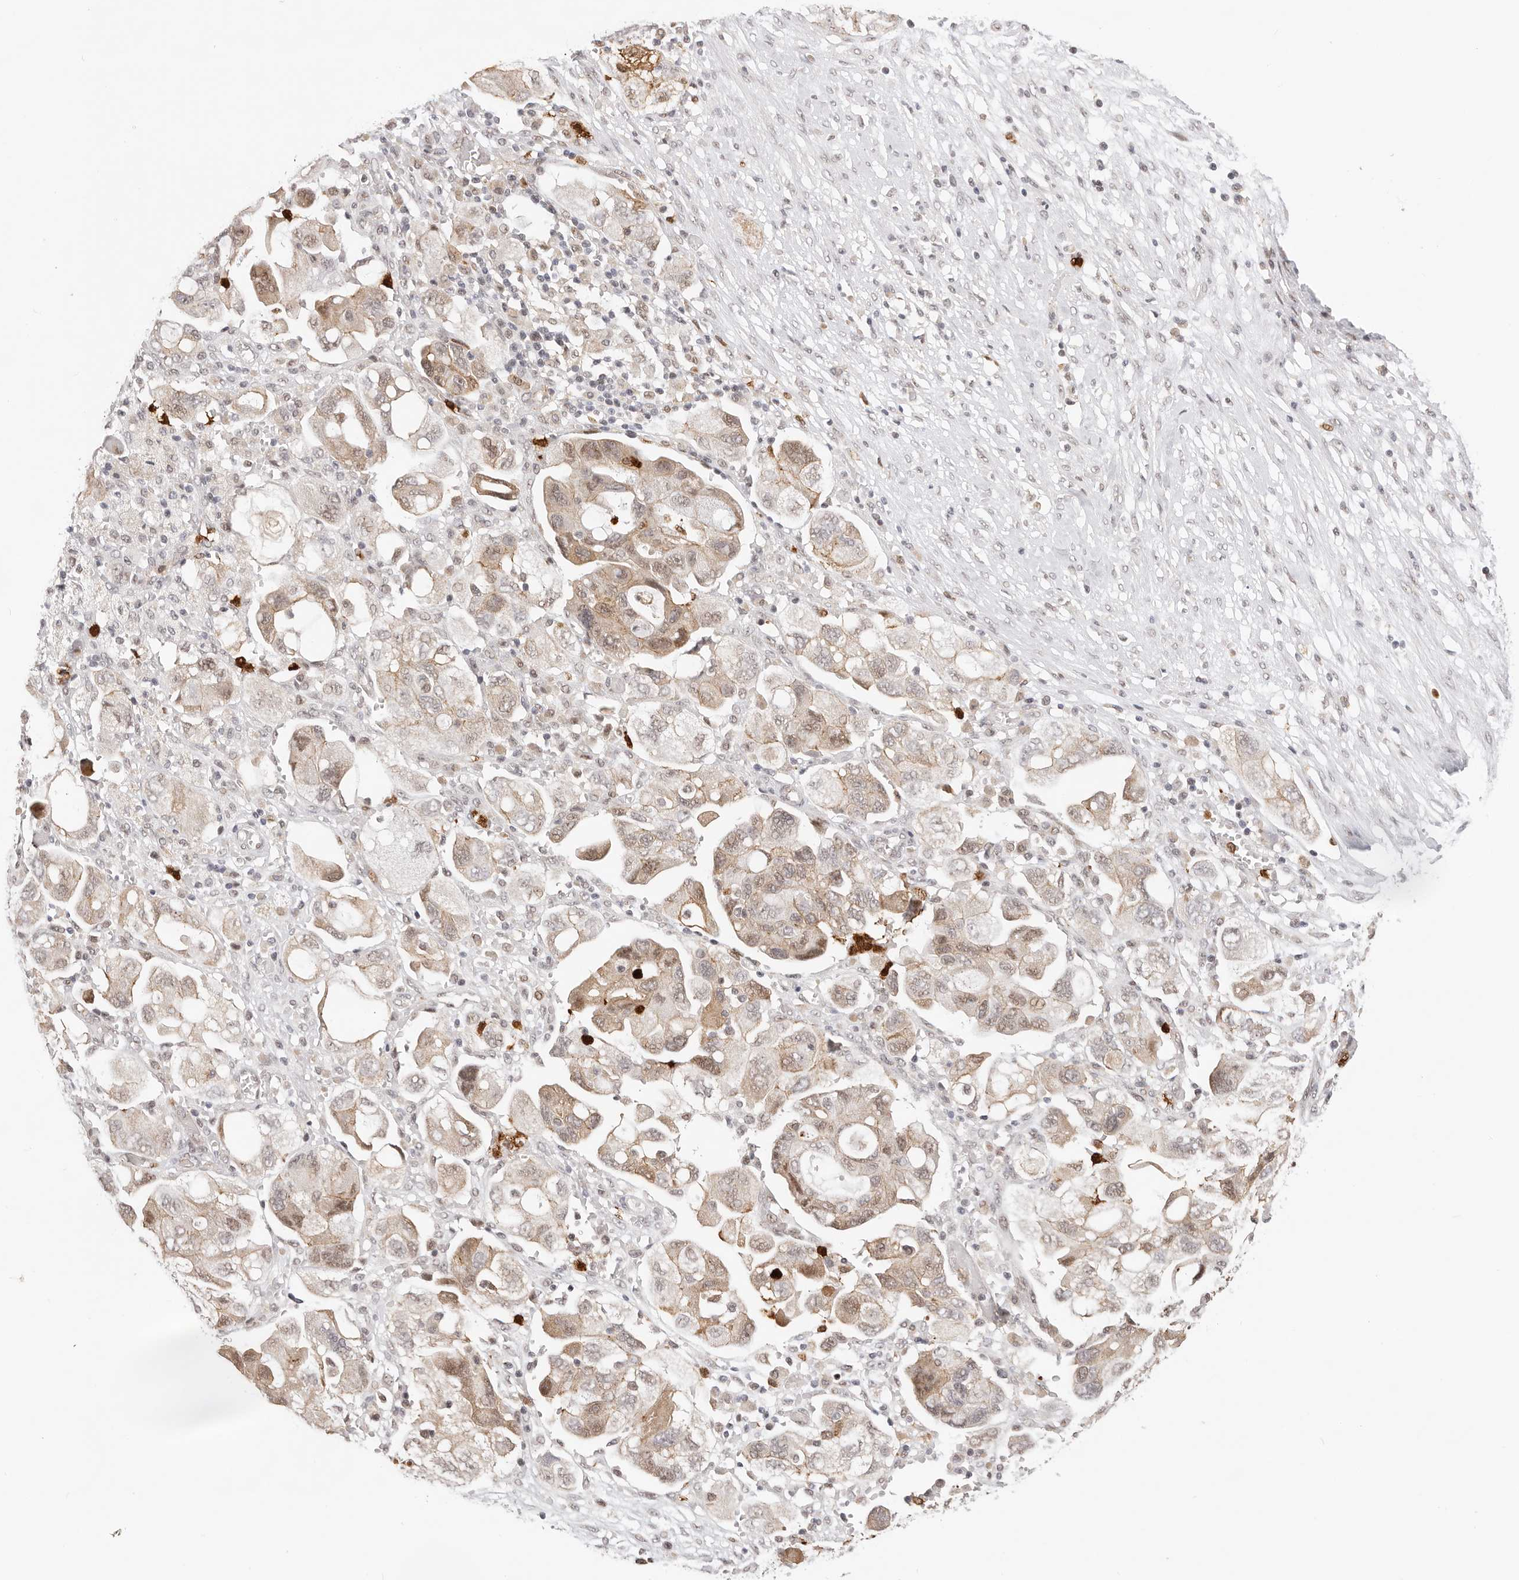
{"staining": {"intensity": "weak", "quantity": ">75%", "location": "cytoplasmic/membranous,nuclear"}, "tissue": "ovarian cancer", "cell_type": "Tumor cells", "image_type": "cancer", "snomed": [{"axis": "morphology", "description": "Carcinoma, NOS"}, {"axis": "morphology", "description": "Cystadenocarcinoma, serous, NOS"}, {"axis": "topography", "description": "Ovary"}], "caption": "A brown stain shows weak cytoplasmic/membranous and nuclear expression of a protein in ovarian cancer (carcinoma) tumor cells.", "gene": "AFDN", "patient": {"sex": "female", "age": 69}}